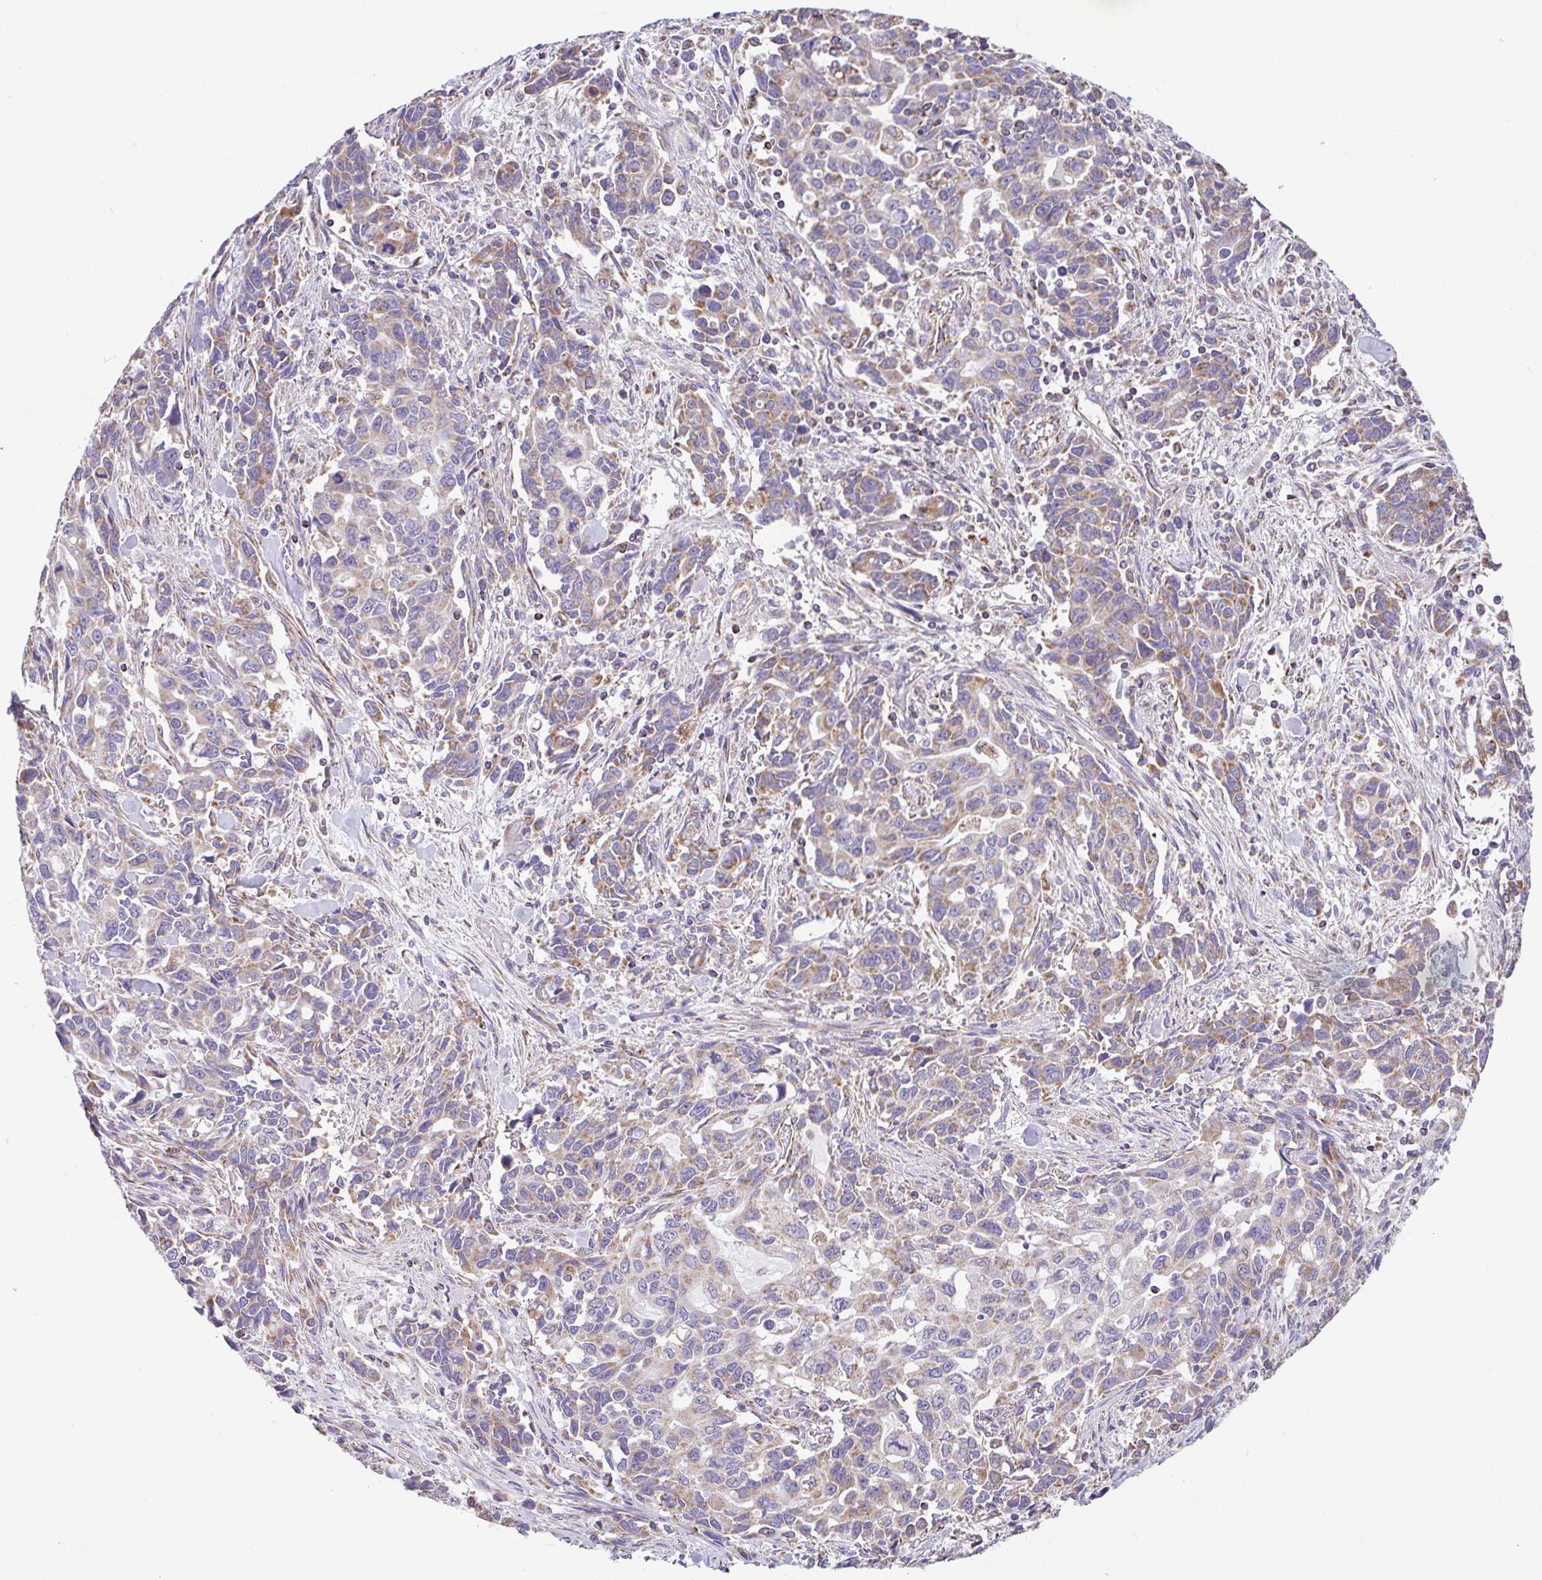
{"staining": {"intensity": "weak", "quantity": ">75%", "location": "cytoplasmic/membranous"}, "tissue": "stomach cancer", "cell_type": "Tumor cells", "image_type": "cancer", "snomed": [{"axis": "morphology", "description": "Adenocarcinoma, NOS"}, {"axis": "topography", "description": "Stomach, upper"}], "caption": "Stomach cancer stained with a protein marker shows weak staining in tumor cells.", "gene": "GINM1", "patient": {"sex": "male", "age": 85}}